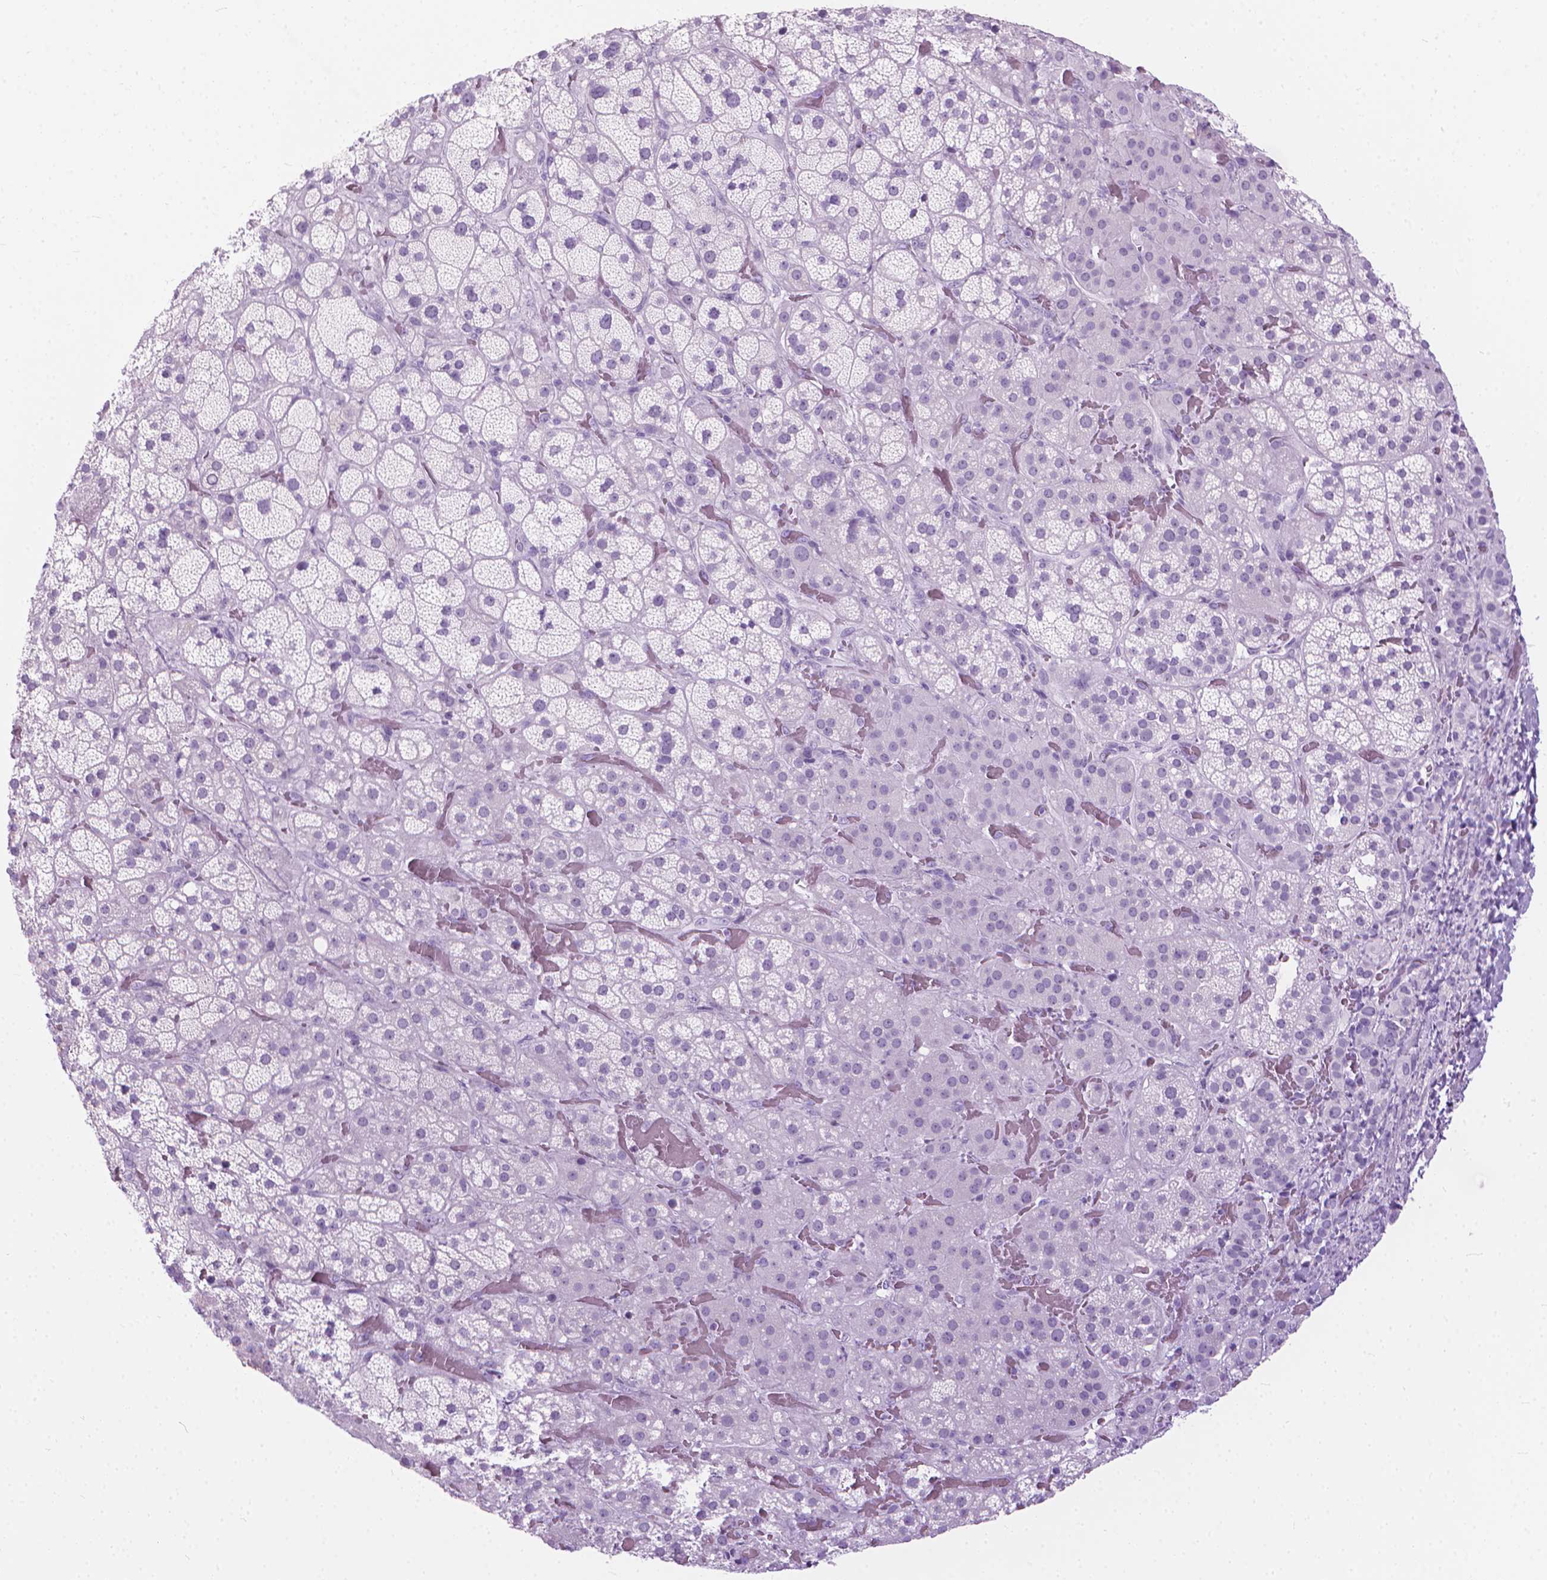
{"staining": {"intensity": "negative", "quantity": "none", "location": "none"}, "tissue": "adrenal gland", "cell_type": "Glandular cells", "image_type": "normal", "snomed": [{"axis": "morphology", "description": "Normal tissue, NOS"}, {"axis": "topography", "description": "Adrenal gland"}], "caption": "High magnification brightfield microscopy of benign adrenal gland stained with DAB (brown) and counterstained with hematoxylin (blue): glandular cells show no significant positivity. The staining was performed using DAB to visualize the protein expression in brown, while the nuclei were stained in blue with hematoxylin (Magnification: 20x).", "gene": "HTR2B", "patient": {"sex": "male", "age": 57}}